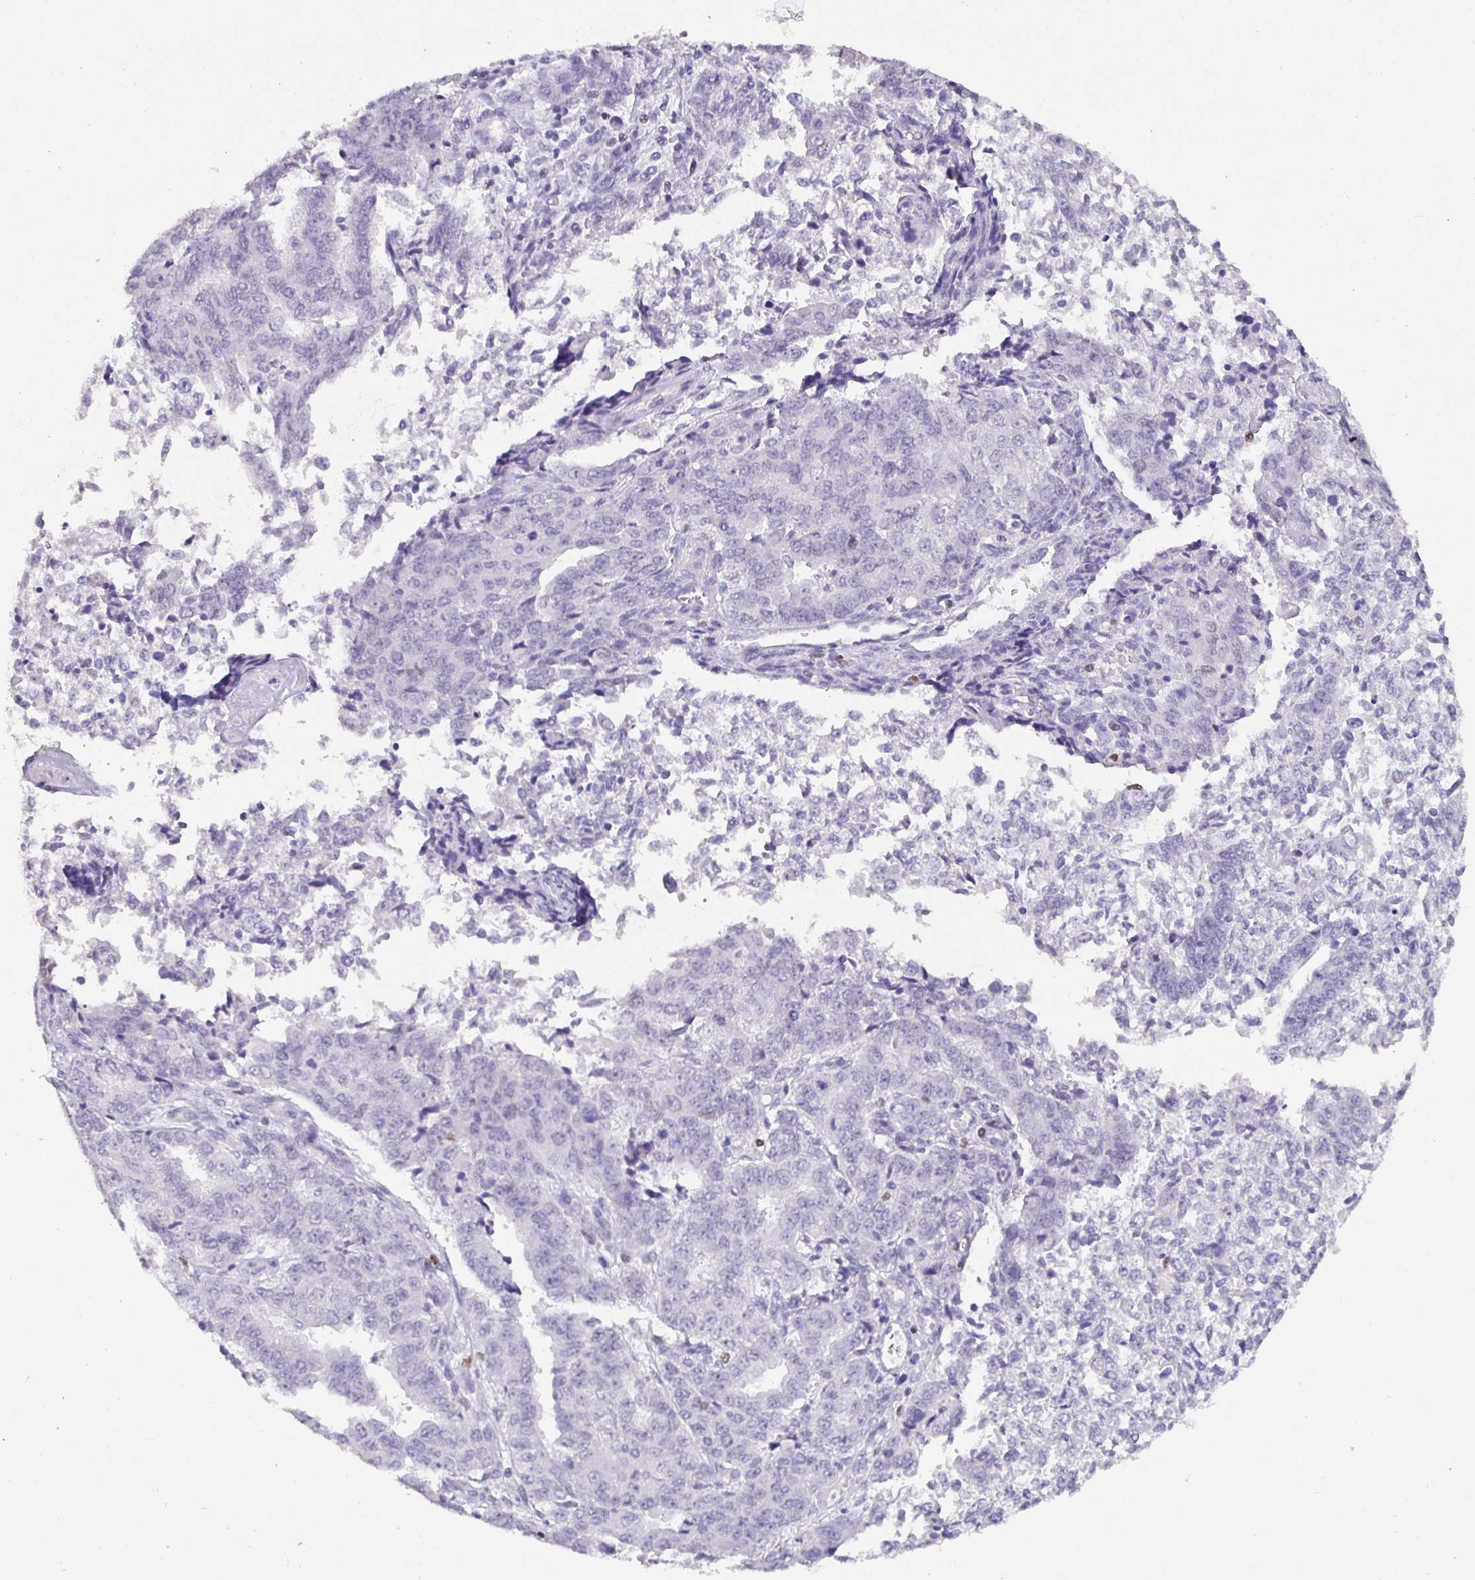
{"staining": {"intensity": "negative", "quantity": "none", "location": "none"}, "tissue": "endometrial cancer", "cell_type": "Tumor cells", "image_type": "cancer", "snomed": [{"axis": "morphology", "description": "Adenocarcinoma, NOS"}, {"axis": "topography", "description": "Endometrium"}], "caption": "This is an IHC micrograph of human endometrial cancer. There is no positivity in tumor cells.", "gene": "SATB1", "patient": {"sex": "female", "age": 50}}